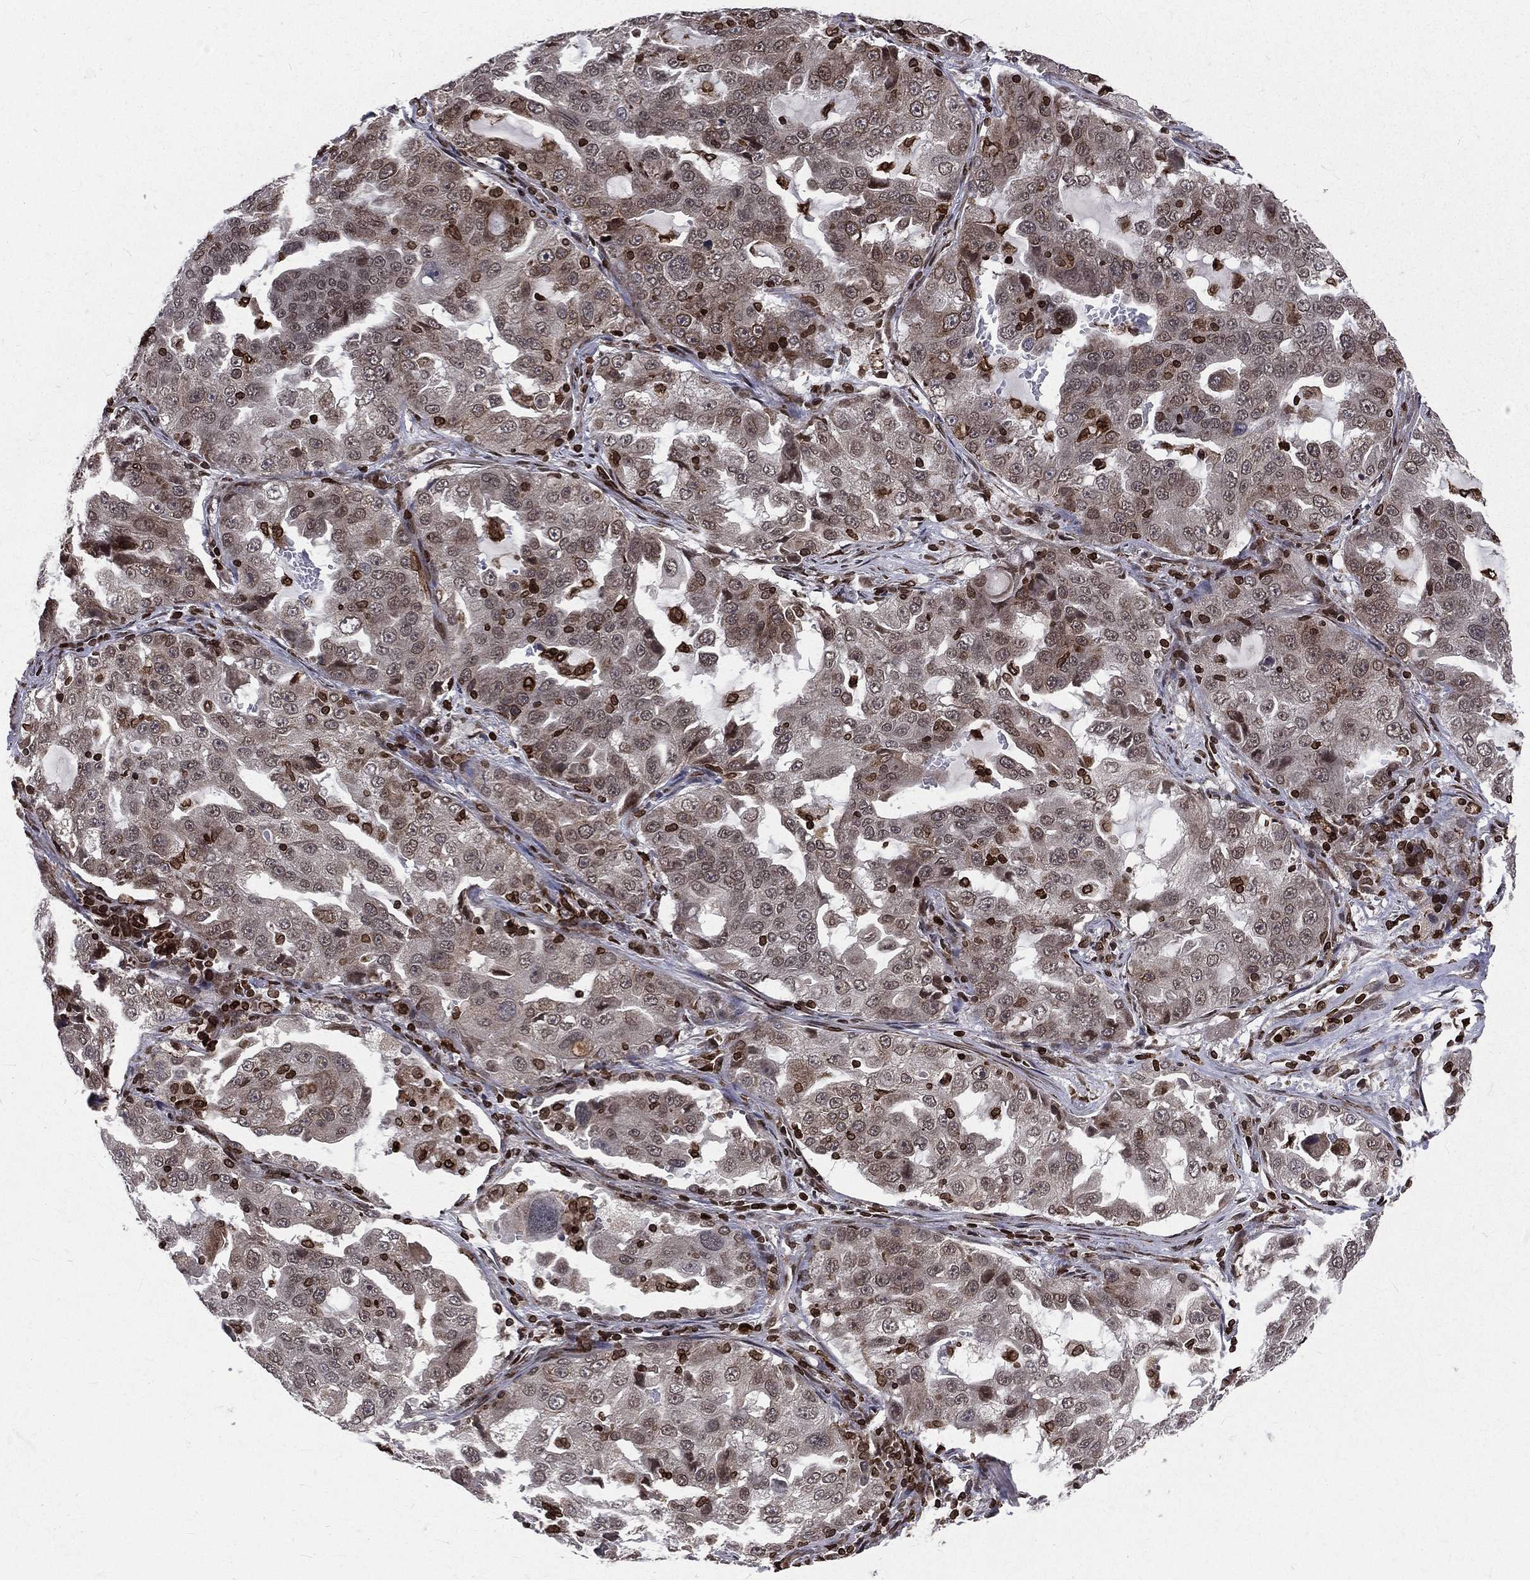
{"staining": {"intensity": "negative", "quantity": "none", "location": "none"}, "tissue": "lung cancer", "cell_type": "Tumor cells", "image_type": "cancer", "snomed": [{"axis": "morphology", "description": "Adenocarcinoma, NOS"}, {"axis": "topography", "description": "Lung"}], "caption": "DAB (3,3'-diaminobenzidine) immunohistochemical staining of human lung cancer (adenocarcinoma) displays no significant expression in tumor cells.", "gene": "LBR", "patient": {"sex": "female", "age": 61}}